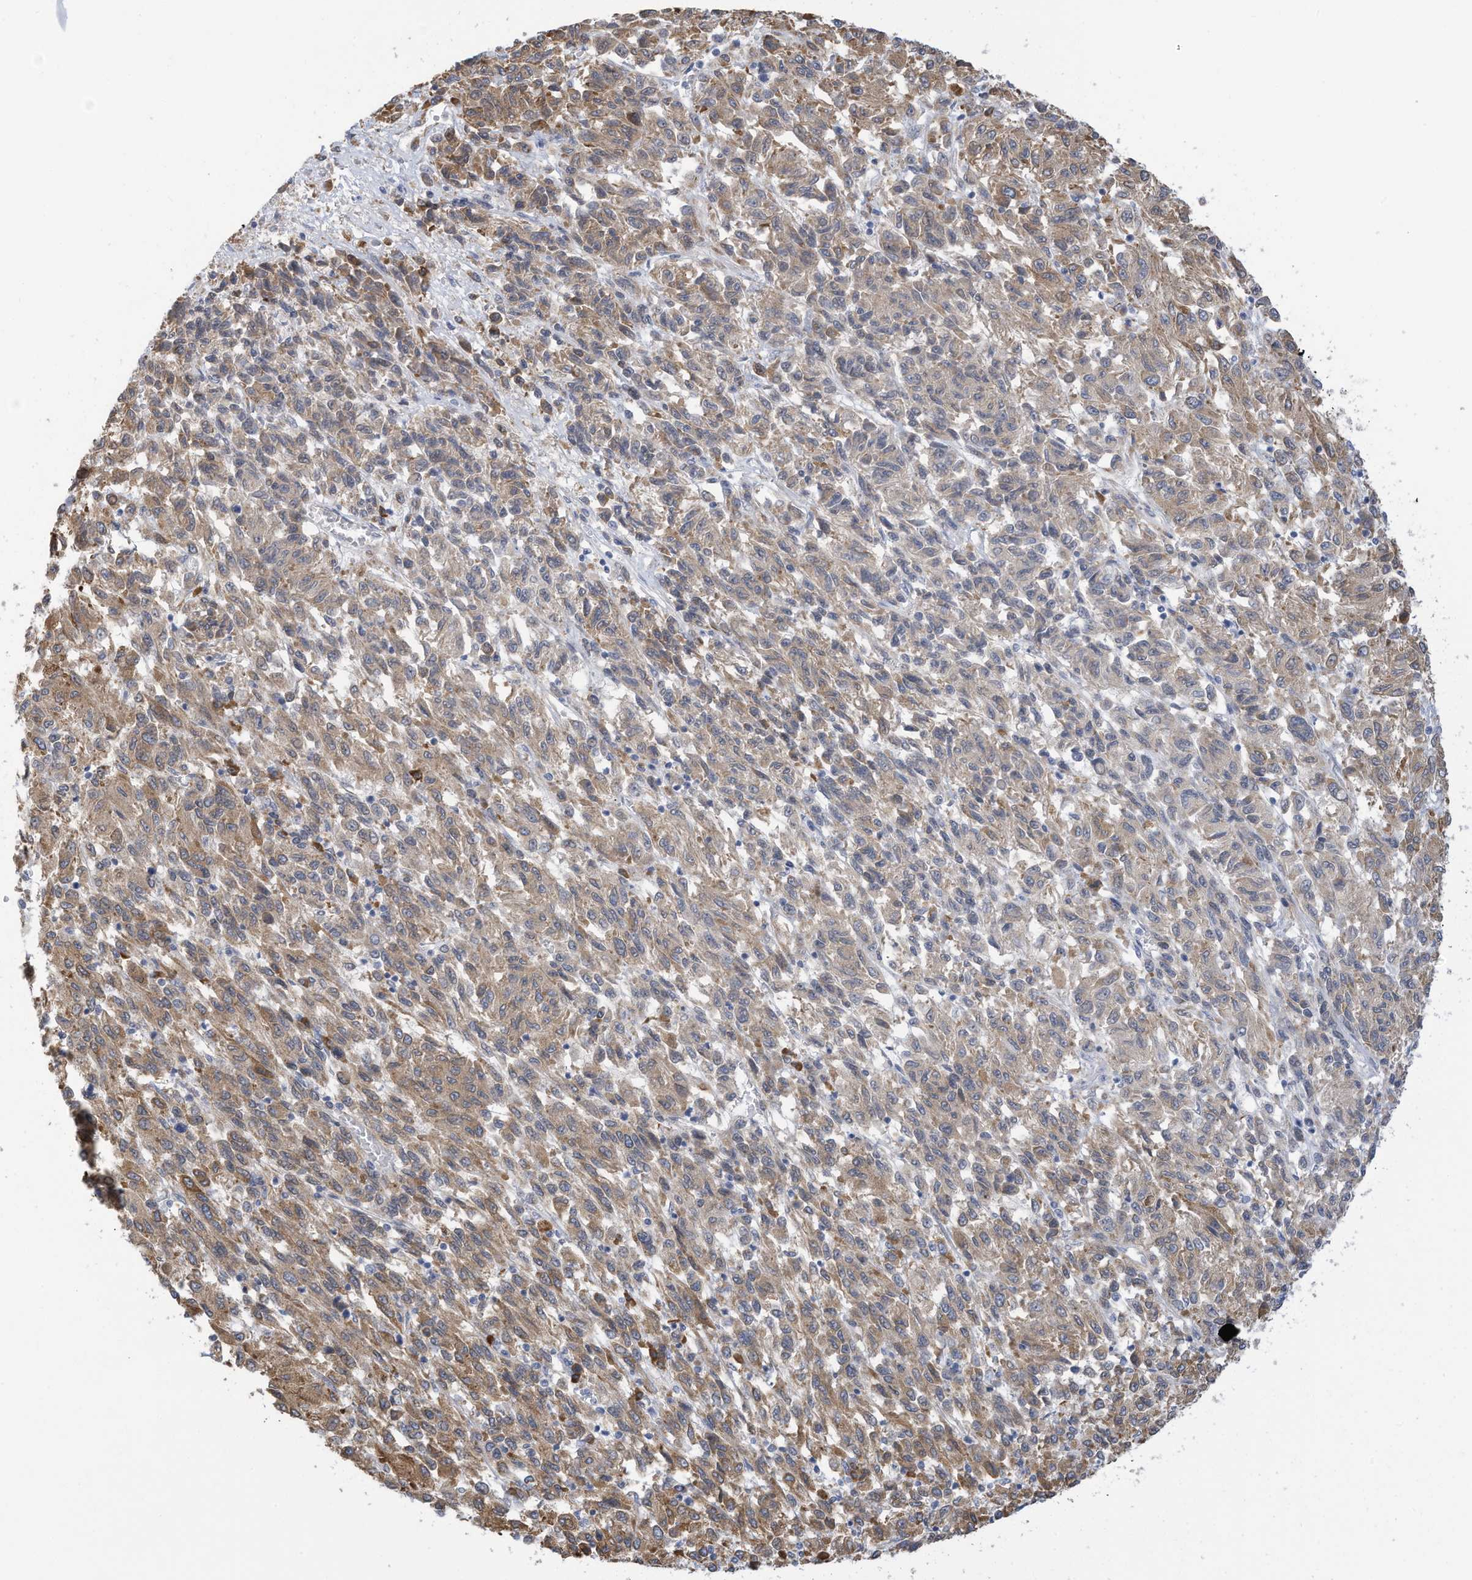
{"staining": {"intensity": "moderate", "quantity": ">75%", "location": "cytoplasmic/membranous"}, "tissue": "melanoma", "cell_type": "Tumor cells", "image_type": "cancer", "snomed": [{"axis": "morphology", "description": "Malignant melanoma, Metastatic site"}, {"axis": "topography", "description": "Lung"}], "caption": "High-power microscopy captured an immunohistochemistry (IHC) photomicrograph of malignant melanoma (metastatic site), revealing moderate cytoplasmic/membranous staining in about >75% of tumor cells.", "gene": "ZNF292", "patient": {"sex": "male", "age": 64}}